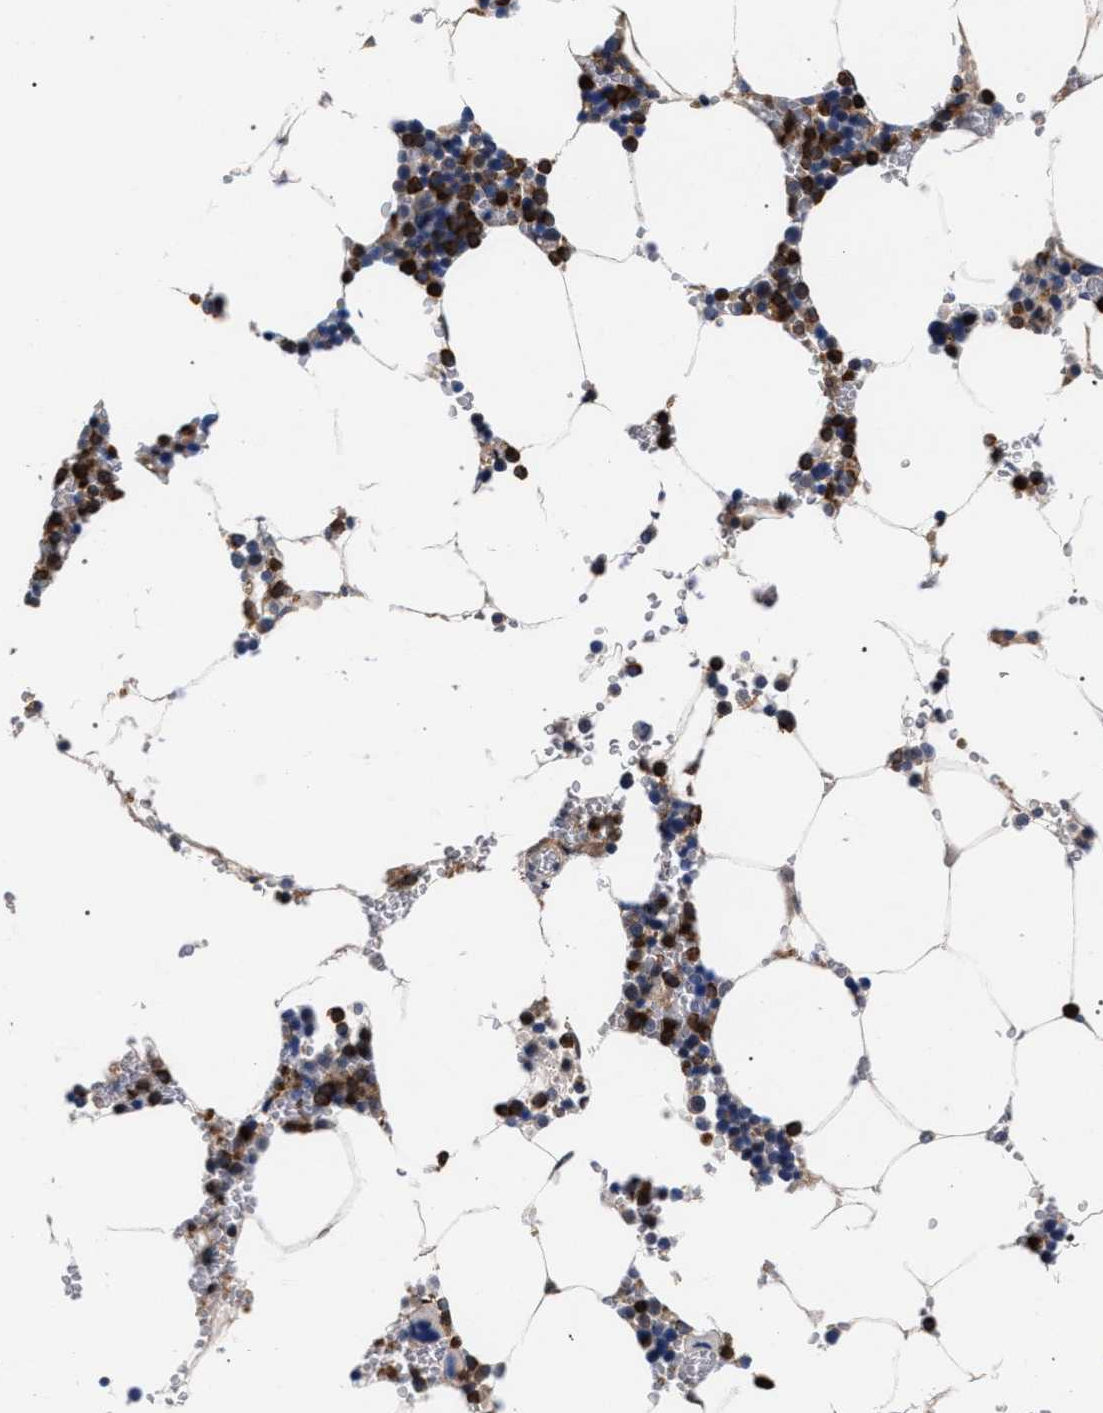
{"staining": {"intensity": "strong", "quantity": "25%-75%", "location": "cytoplasmic/membranous"}, "tissue": "bone marrow", "cell_type": "Hematopoietic cells", "image_type": "normal", "snomed": [{"axis": "morphology", "description": "Normal tissue, NOS"}, {"axis": "topography", "description": "Bone marrow"}], "caption": "Immunohistochemical staining of unremarkable bone marrow displays strong cytoplasmic/membranous protein positivity in about 25%-75% of hematopoietic cells. (brown staining indicates protein expression, while blue staining denotes nuclei).", "gene": "ZNF462", "patient": {"sex": "male", "age": 70}}